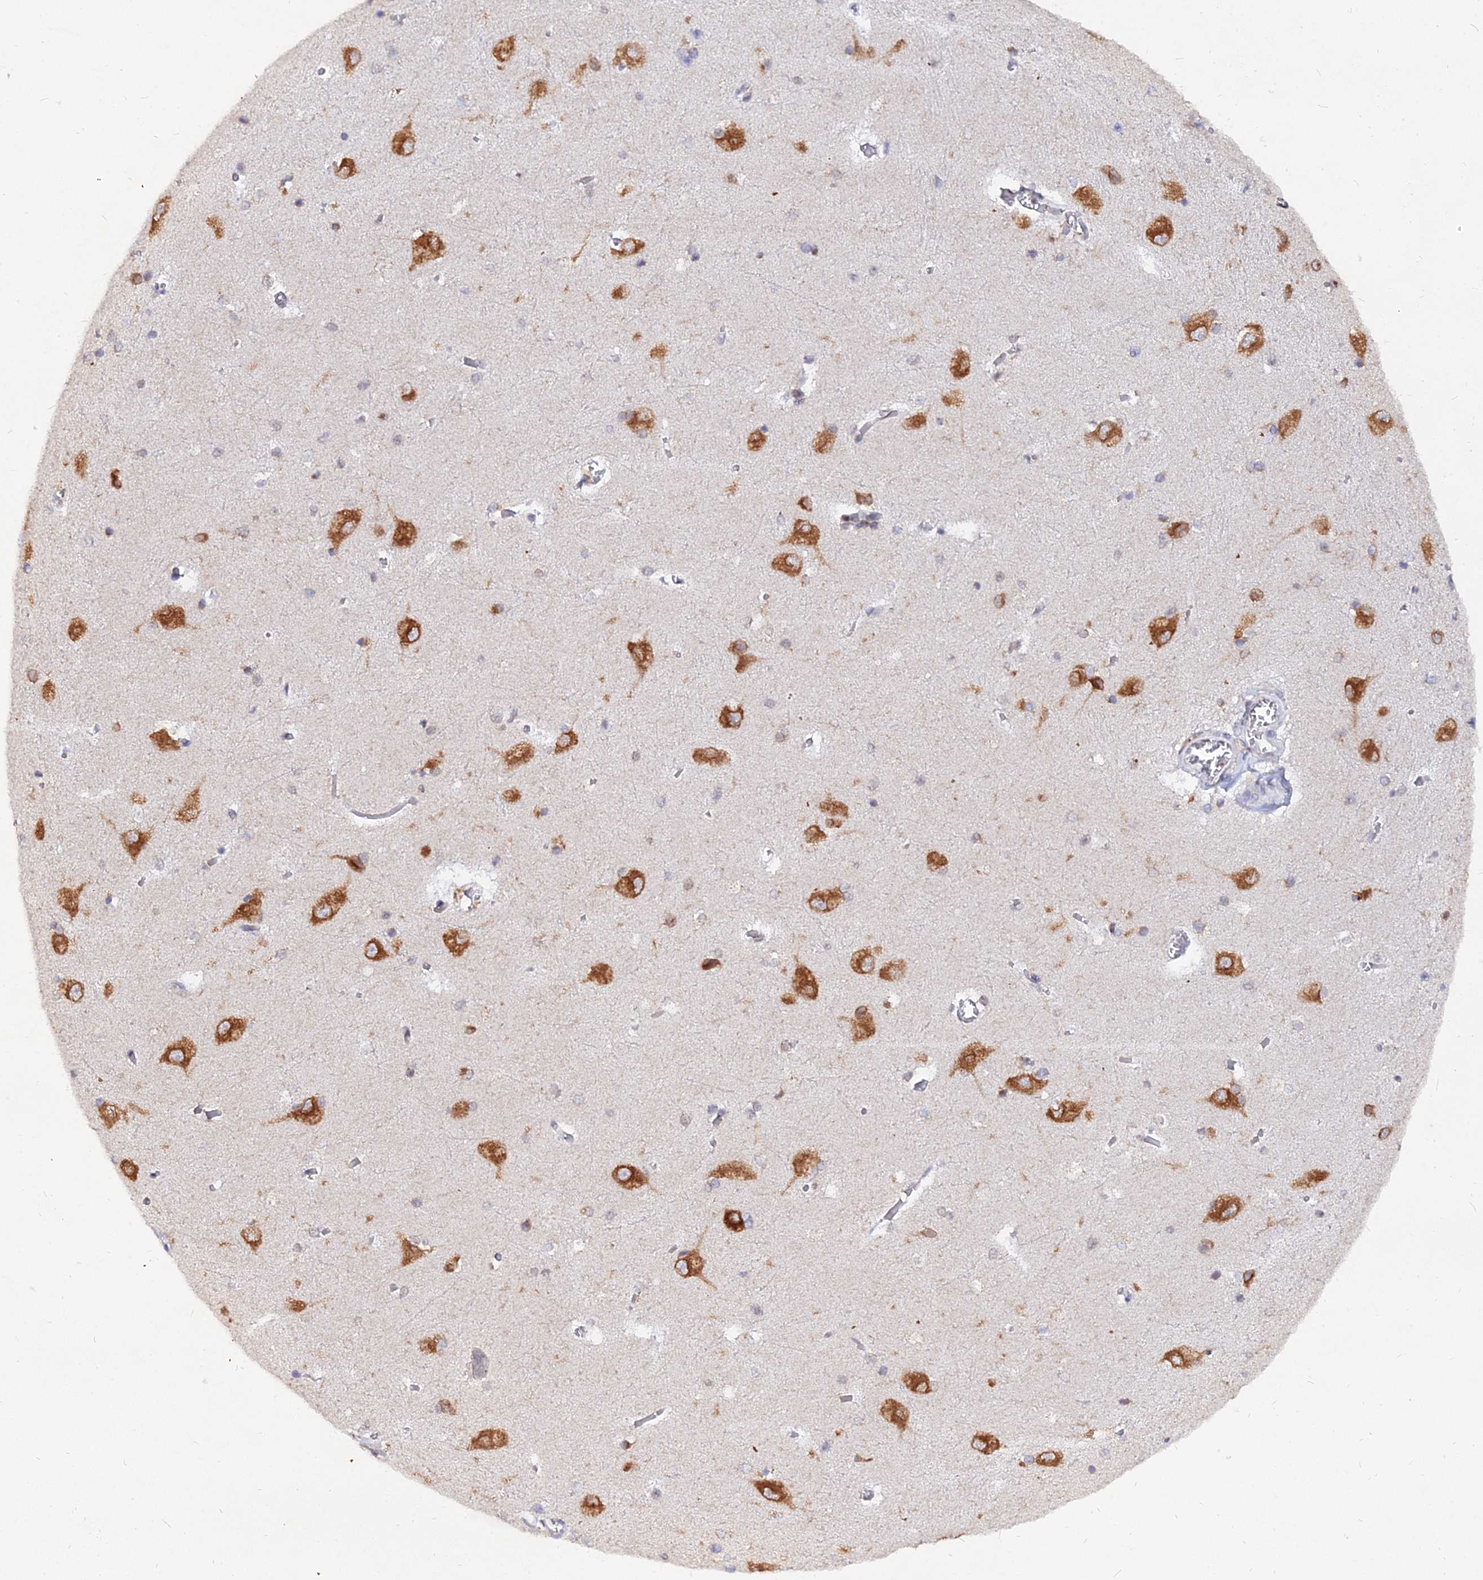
{"staining": {"intensity": "weak", "quantity": "<25%", "location": "cytoplasmic/membranous"}, "tissue": "caudate", "cell_type": "Glial cells", "image_type": "normal", "snomed": [{"axis": "morphology", "description": "Normal tissue, NOS"}, {"axis": "topography", "description": "Lateral ventricle wall"}], "caption": "Immunohistochemical staining of benign caudate shows no significant expression in glial cells. (Stains: DAB immunohistochemistry (IHC) with hematoxylin counter stain, Microscopy: brightfield microscopy at high magnification).", "gene": "RNF121", "patient": {"sex": "male", "age": 37}}